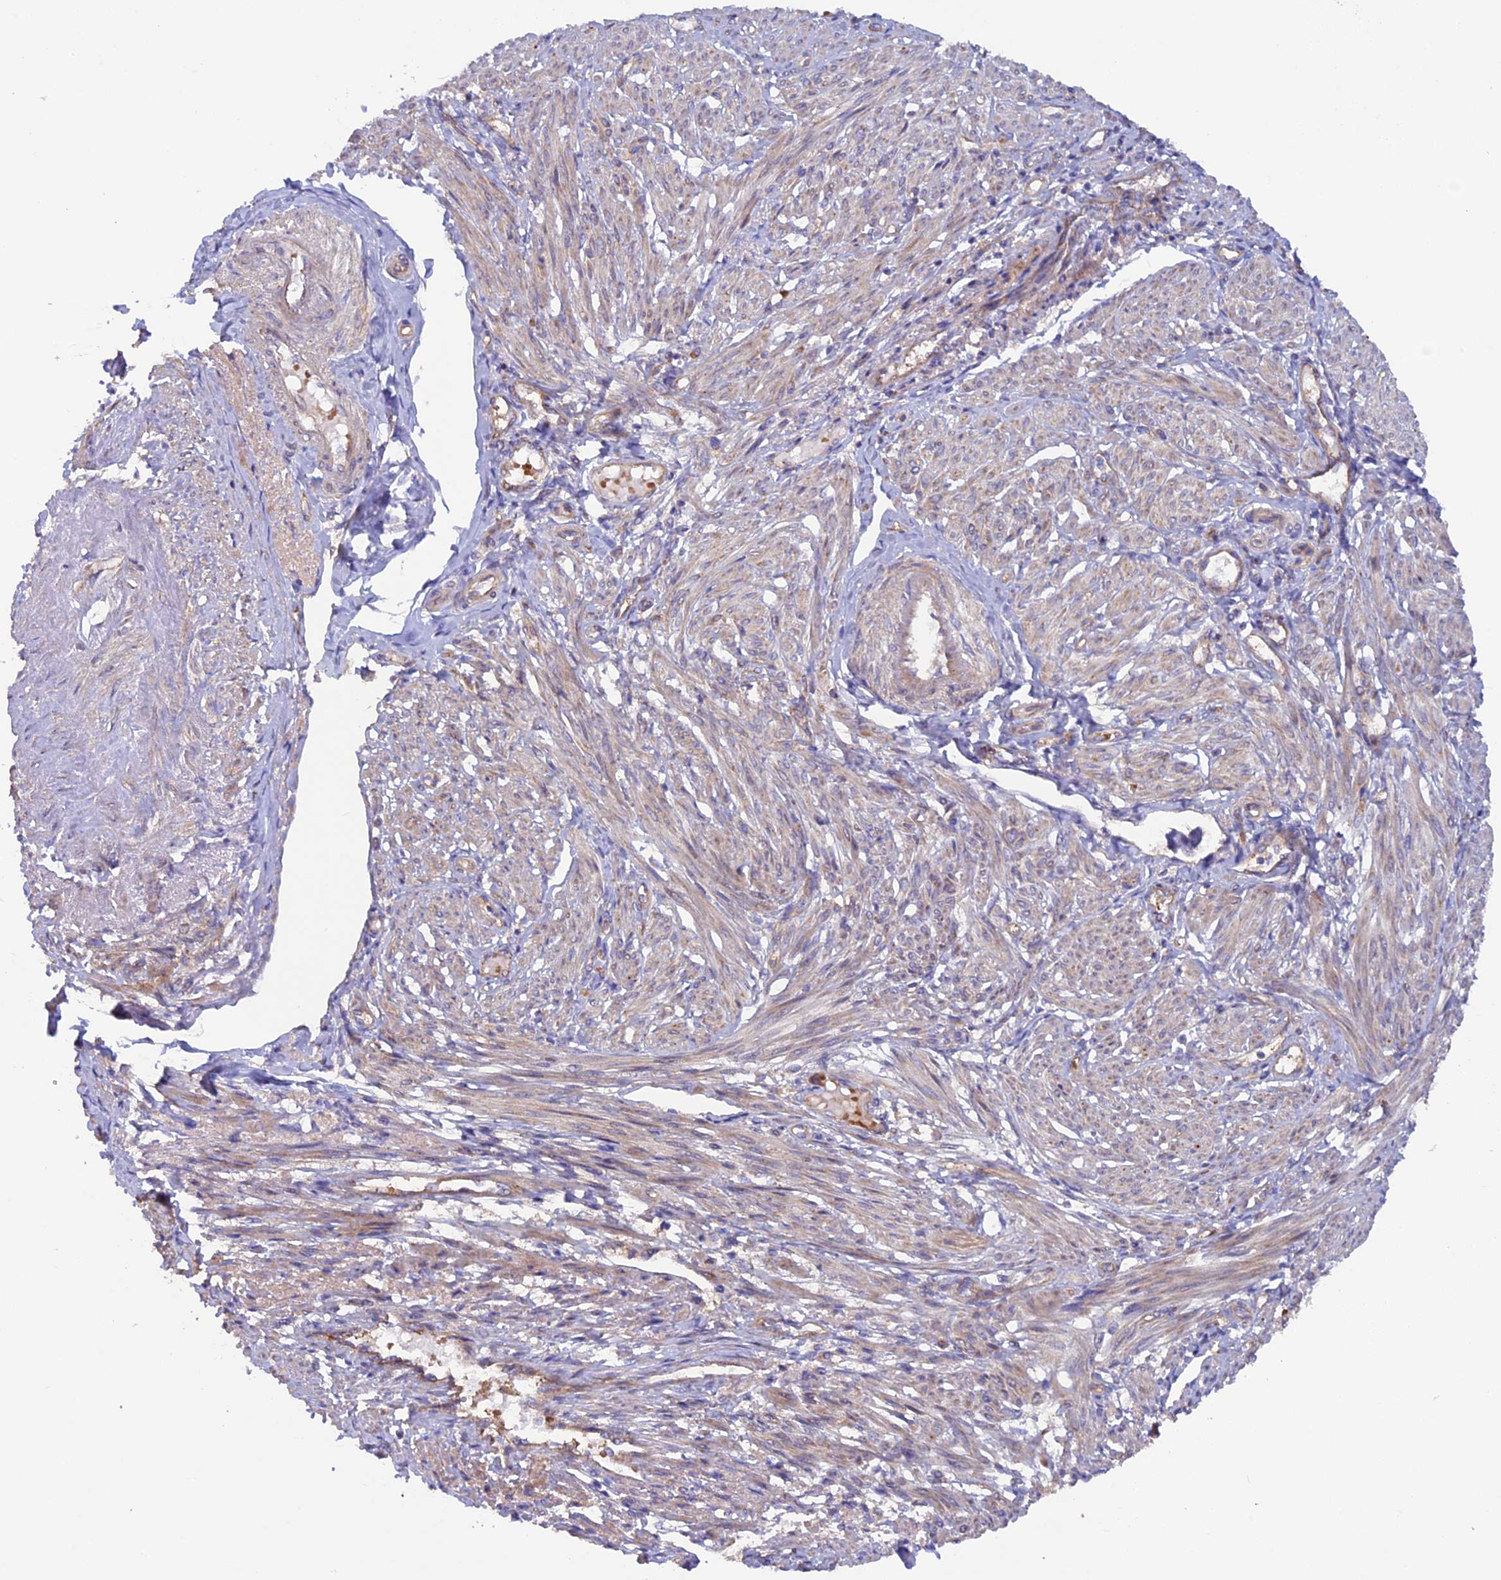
{"staining": {"intensity": "weak", "quantity": "25%-75%", "location": "cytoplasmic/membranous"}, "tissue": "smooth muscle", "cell_type": "Smooth muscle cells", "image_type": "normal", "snomed": [{"axis": "morphology", "description": "Normal tissue, NOS"}, {"axis": "topography", "description": "Smooth muscle"}], "caption": "Immunohistochemical staining of benign smooth muscle reveals 25%-75% levels of weak cytoplasmic/membranous protein staining in approximately 25%-75% of smooth muscle cells.", "gene": "DUS3L", "patient": {"sex": "female", "age": 39}}